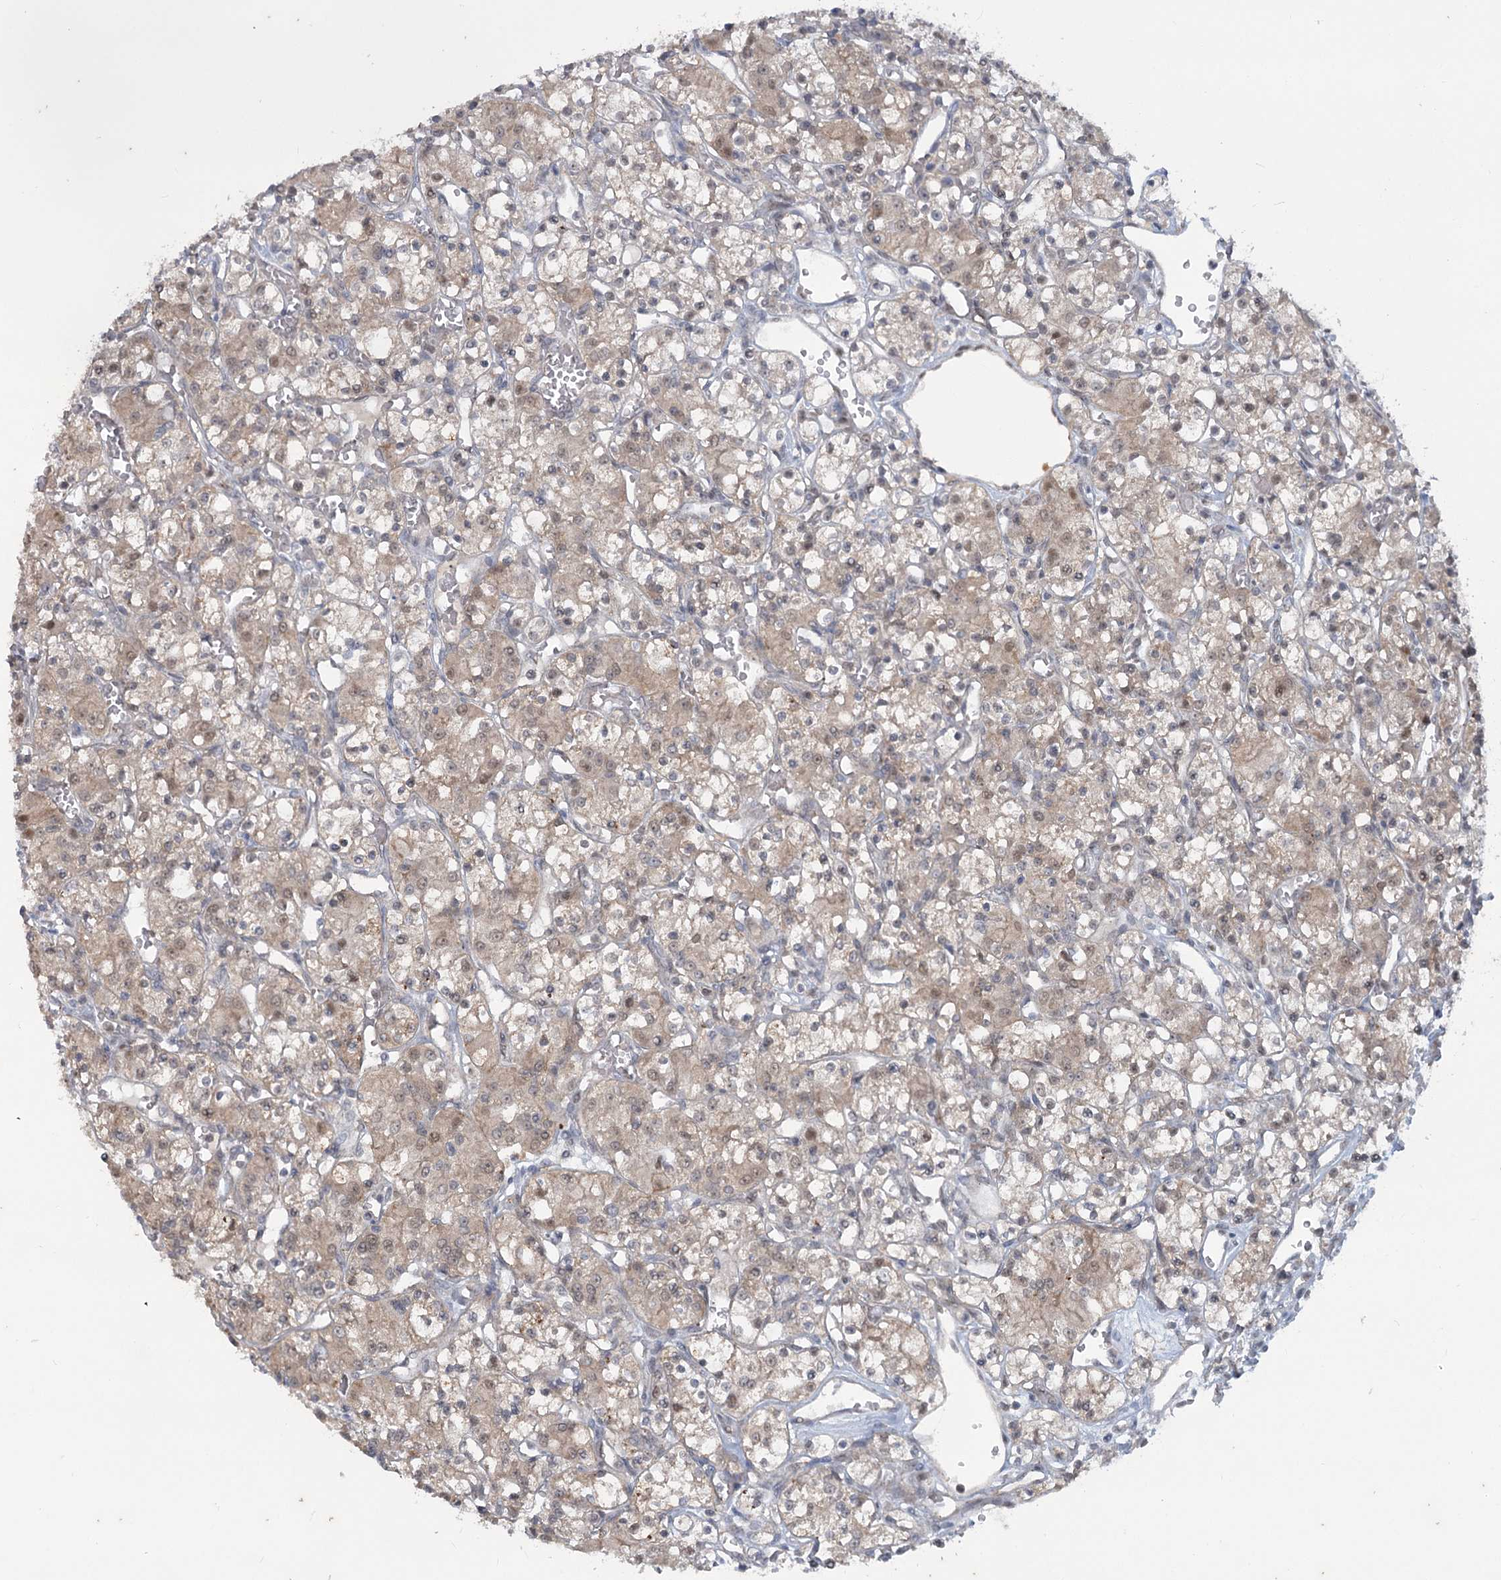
{"staining": {"intensity": "weak", "quantity": ">75%", "location": "cytoplasmic/membranous,nuclear"}, "tissue": "renal cancer", "cell_type": "Tumor cells", "image_type": "cancer", "snomed": [{"axis": "morphology", "description": "Adenocarcinoma, NOS"}, {"axis": "topography", "description": "Kidney"}], "caption": "Protein staining of renal adenocarcinoma tissue displays weak cytoplasmic/membranous and nuclear positivity in about >75% of tumor cells.", "gene": "MTG1", "patient": {"sex": "female", "age": 59}}